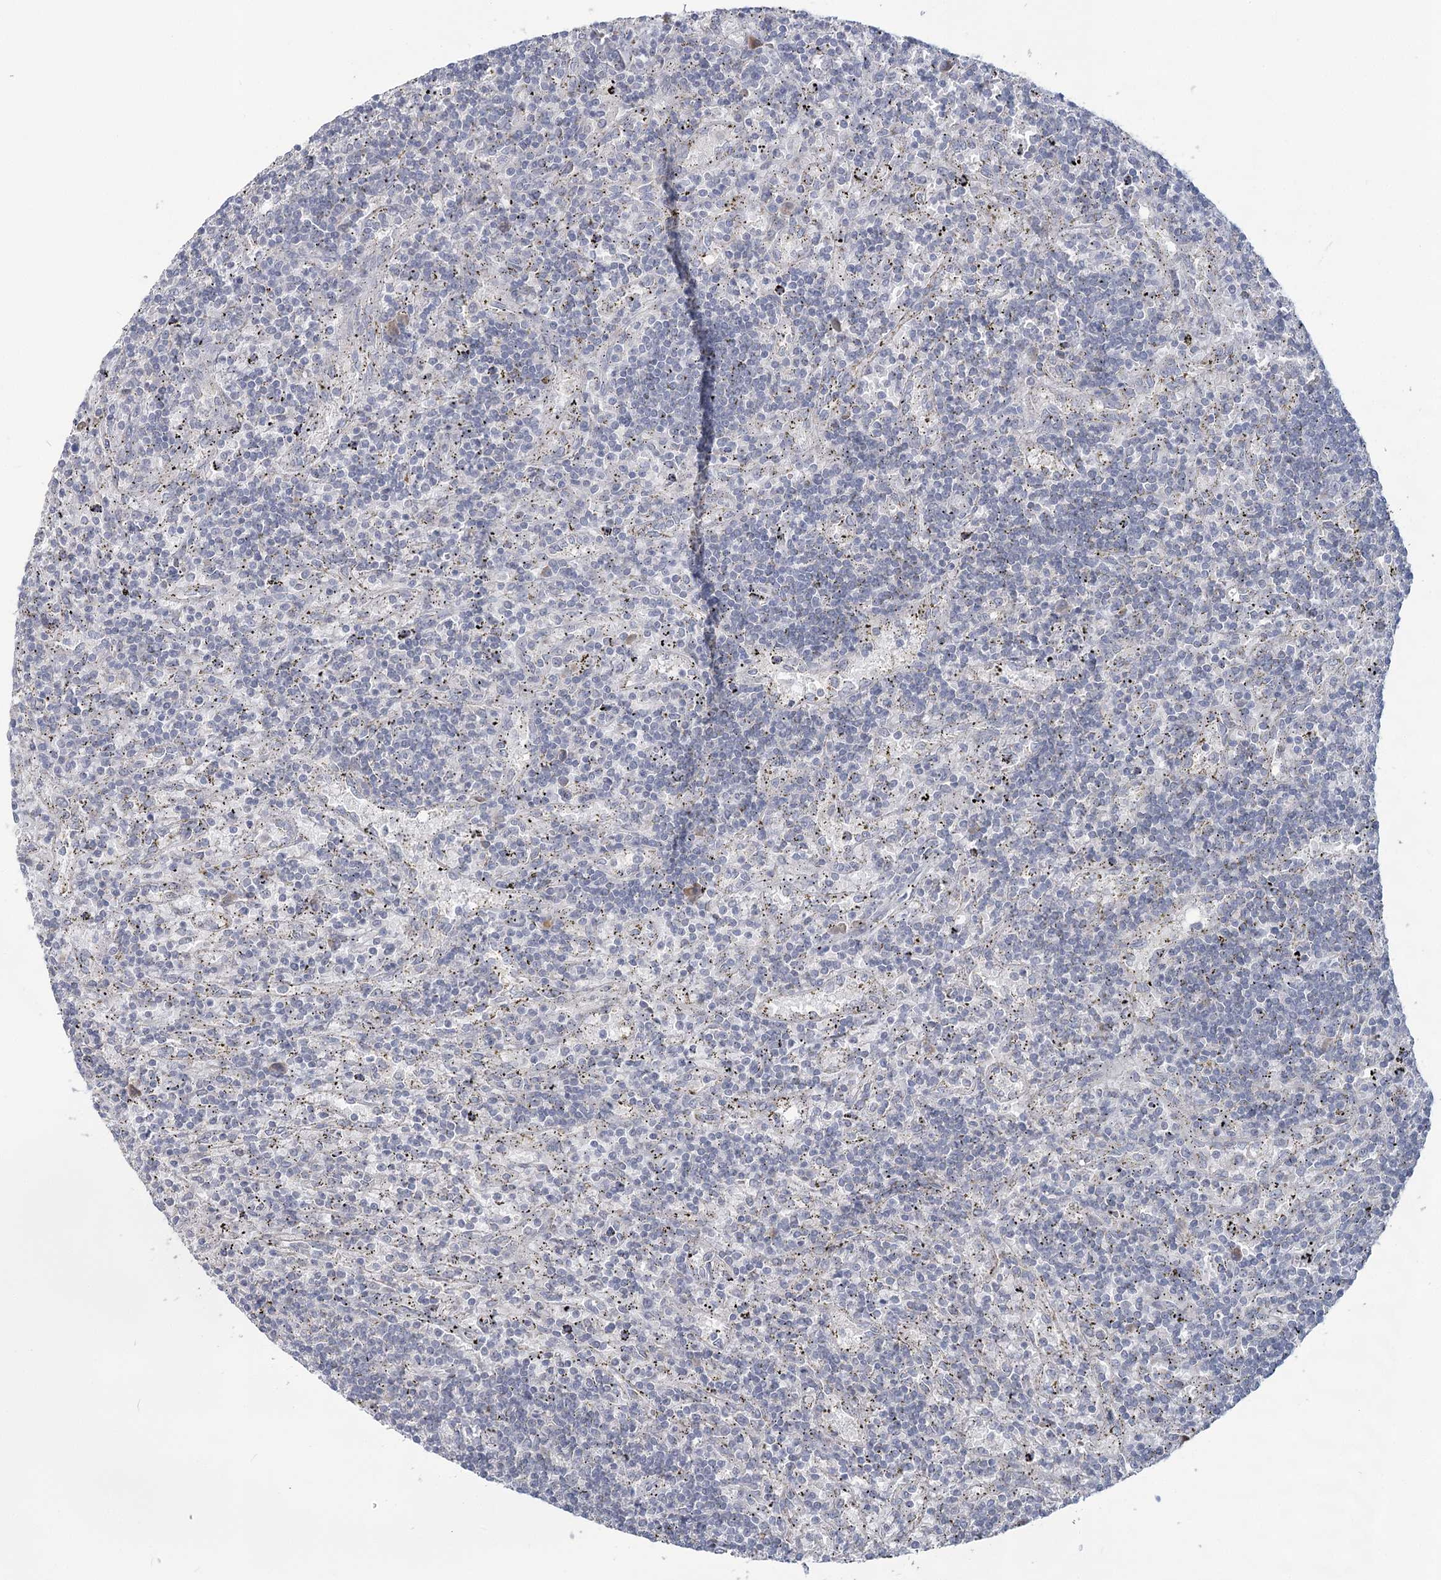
{"staining": {"intensity": "negative", "quantity": "none", "location": "none"}, "tissue": "lymphoma", "cell_type": "Tumor cells", "image_type": "cancer", "snomed": [{"axis": "morphology", "description": "Malignant lymphoma, non-Hodgkin's type, Low grade"}, {"axis": "topography", "description": "Spleen"}], "caption": "Immunohistochemical staining of lymphoma displays no significant positivity in tumor cells.", "gene": "SLC9A3", "patient": {"sex": "male", "age": 76}}